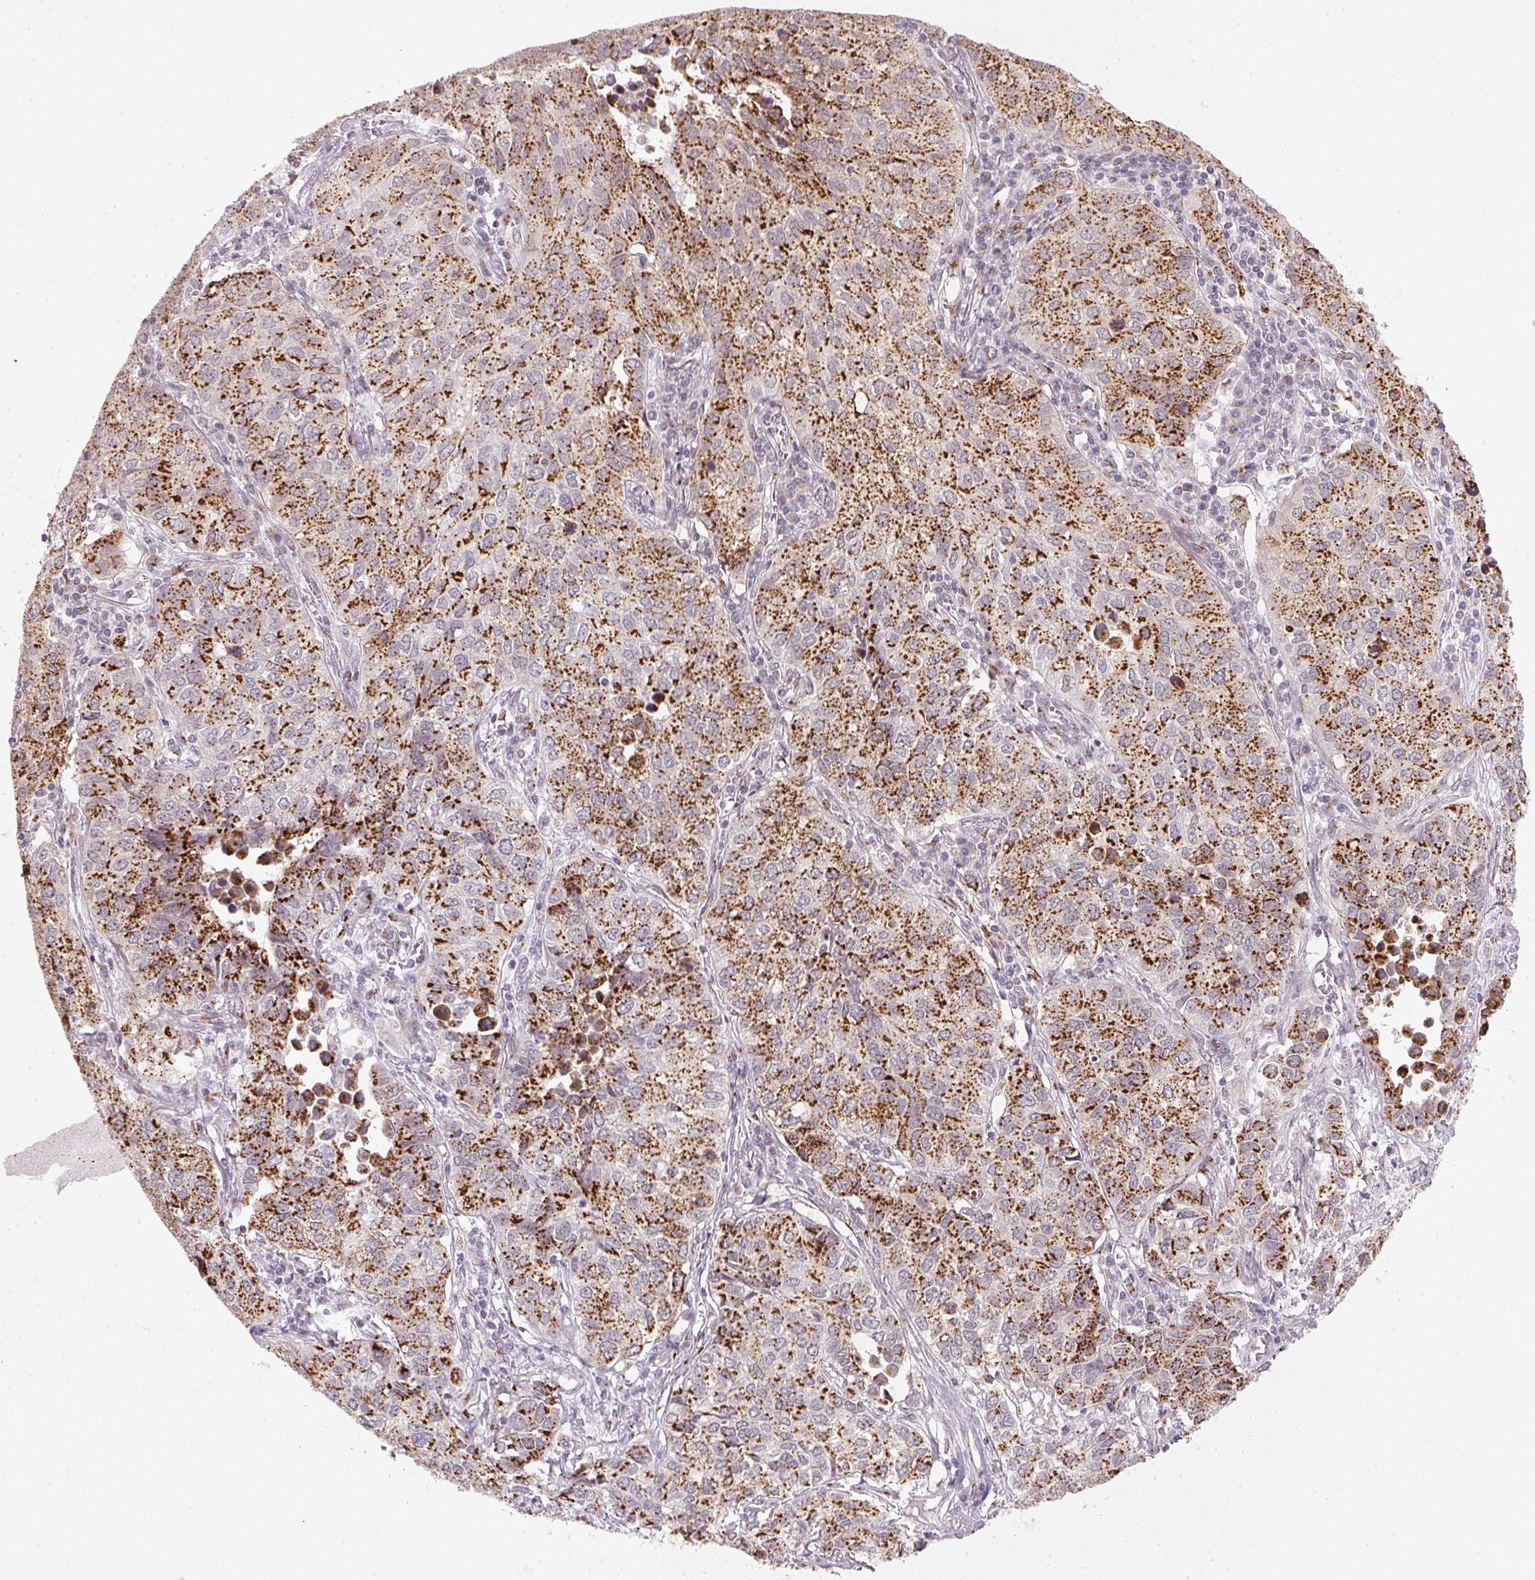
{"staining": {"intensity": "strong", "quantity": ">75%", "location": "cytoplasmic/membranous"}, "tissue": "lung cancer", "cell_type": "Tumor cells", "image_type": "cancer", "snomed": [{"axis": "morphology", "description": "Adenocarcinoma, NOS"}, {"axis": "topography", "description": "Lung"}], "caption": "Immunohistochemistry of lung cancer (adenocarcinoma) reveals high levels of strong cytoplasmic/membranous expression in about >75% of tumor cells.", "gene": "RAB22A", "patient": {"sex": "female", "age": 50}}